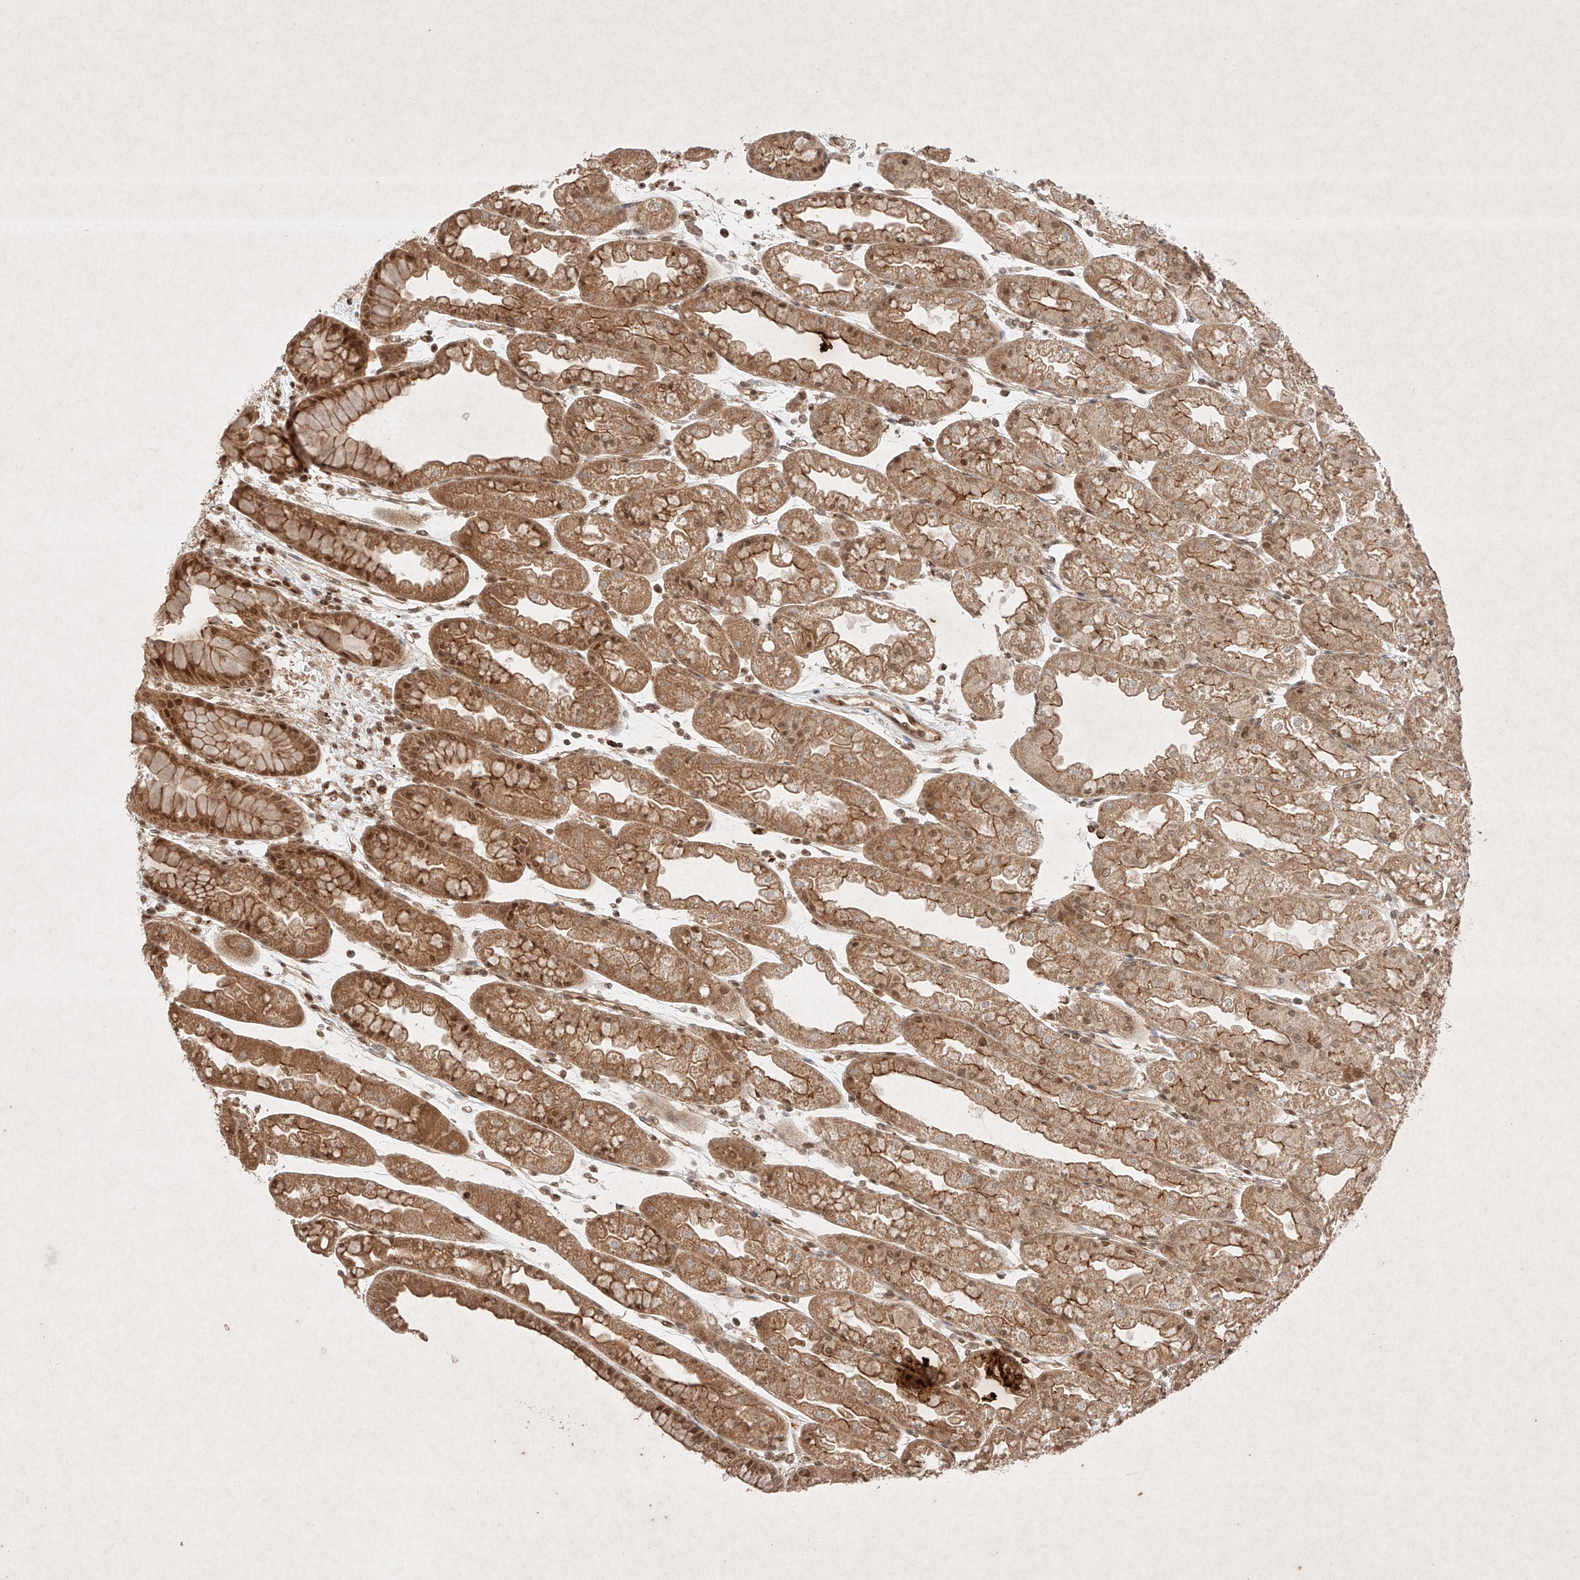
{"staining": {"intensity": "moderate", "quantity": ">75%", "location": "cytoplasmic/membranous,nuclear"}, "tissue": "stomach", "cell_type": "Glandular cells", "image_type": "normal", "snomed": [{"axis": "morphology", "description": "Normal tissue, NOS"}, {"axis": "topography", "description": "Stomach, upper"}], "caption": "A photomicrograph of stomach stained for a protein demonstrates moderate cytoplasmic/membranous,nuclear brown staining in glandular cells. The staining was performed using DAB (3,3'-diaminobenzidine), with brown indicating positive protein expression. Nuclei are stained blue with hematoxylin.", "gene": "RNF31", "patient": {"sex": "male", "age": 47}}